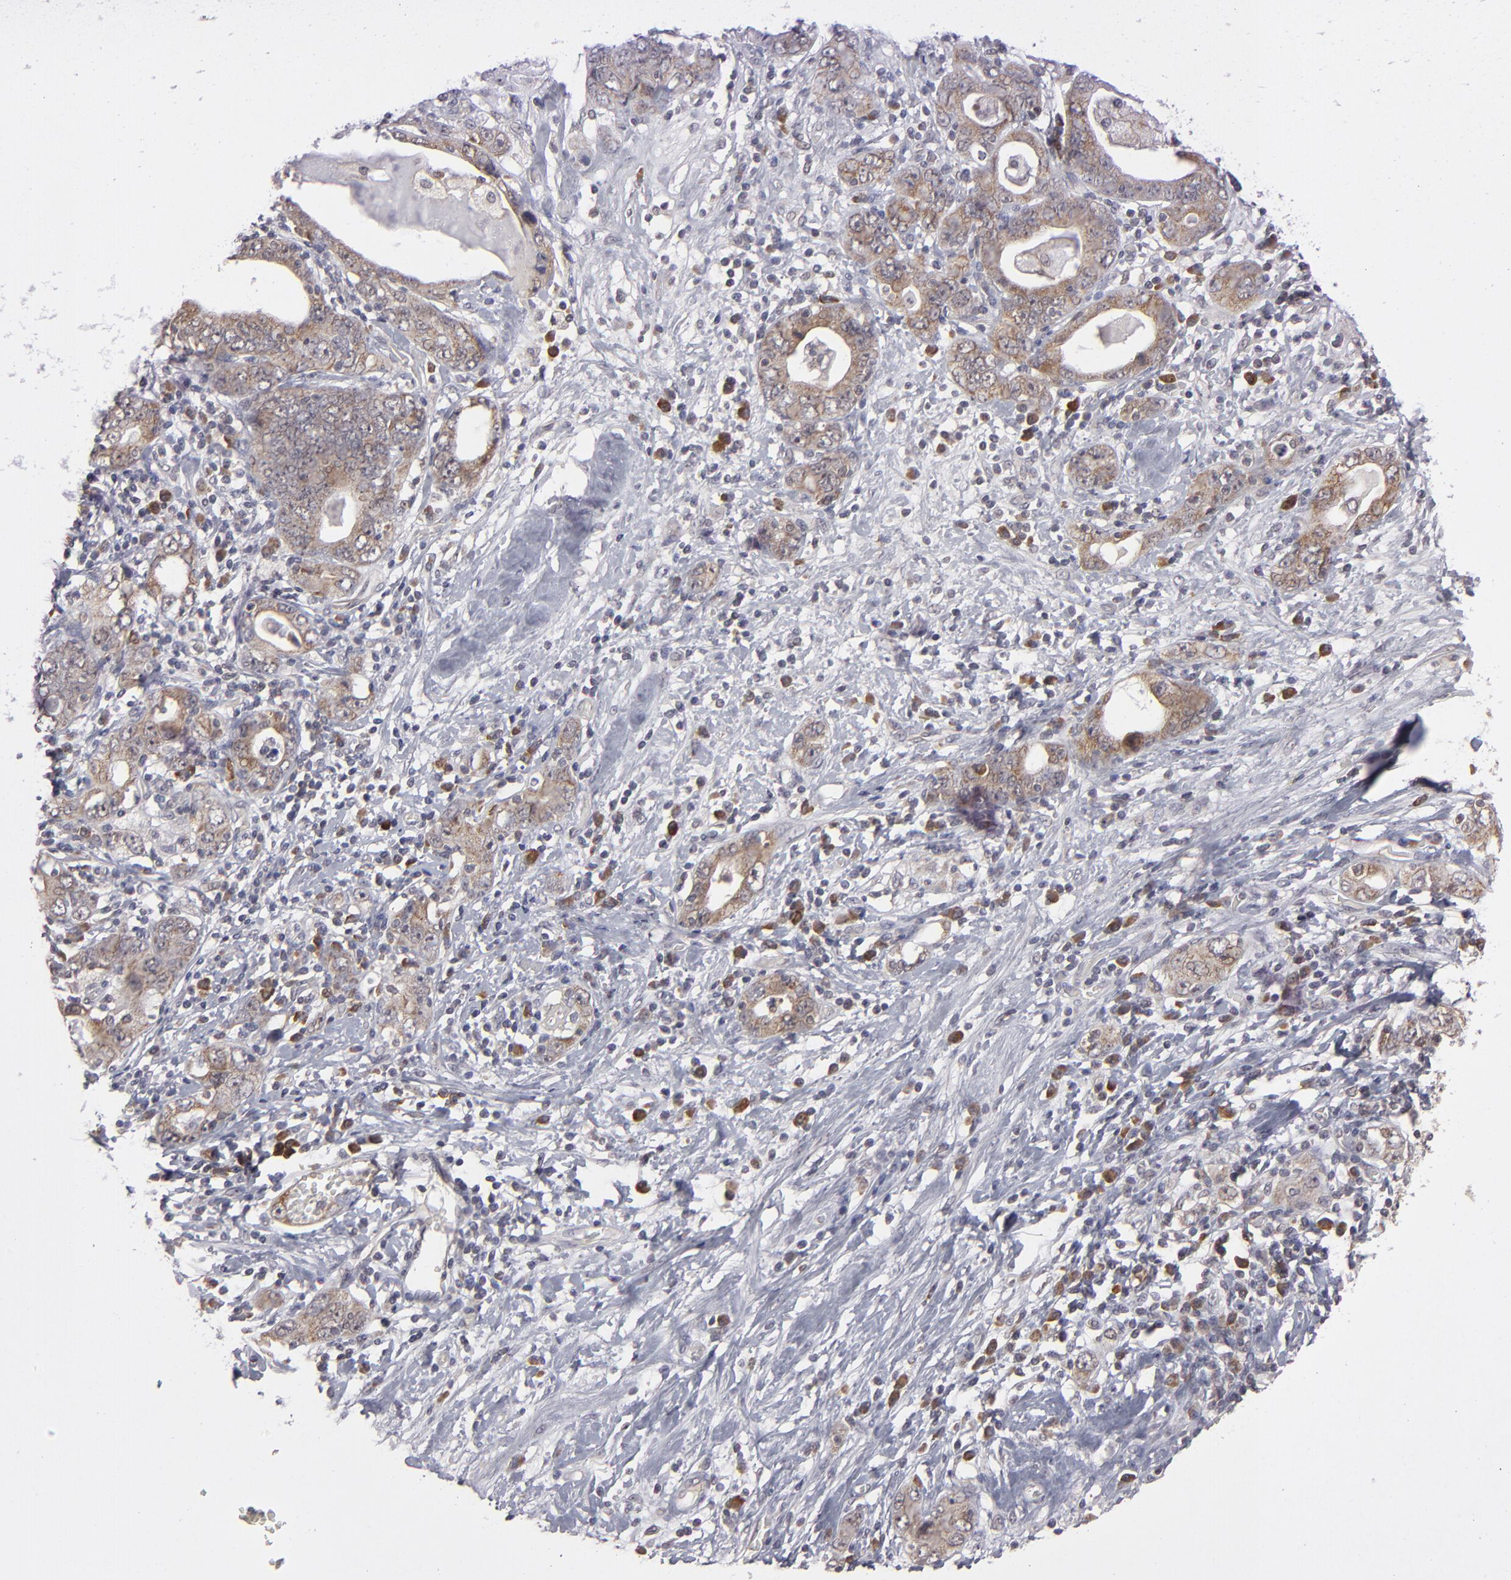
{"staining": {"intensity": "weak", "quantity": ">75%", "location": "cytoplasmic/membranous"}, "tissue": "stomach cancer", "cell_type": "Tumor cells", "image_type": "cancer", "snomed": [{"axis": "morphology", "description": "Adenocarcinoma, NOS"}, {"axis": "topography", "description": "Stomach, lower"}], "caption": "Human stomach cancer (adenocarcinoma) stained with a protein marker reveals weak staining in tumor cells.", "gene": "GLCCI1", "patient": {"sex": "female", "age": 93}}